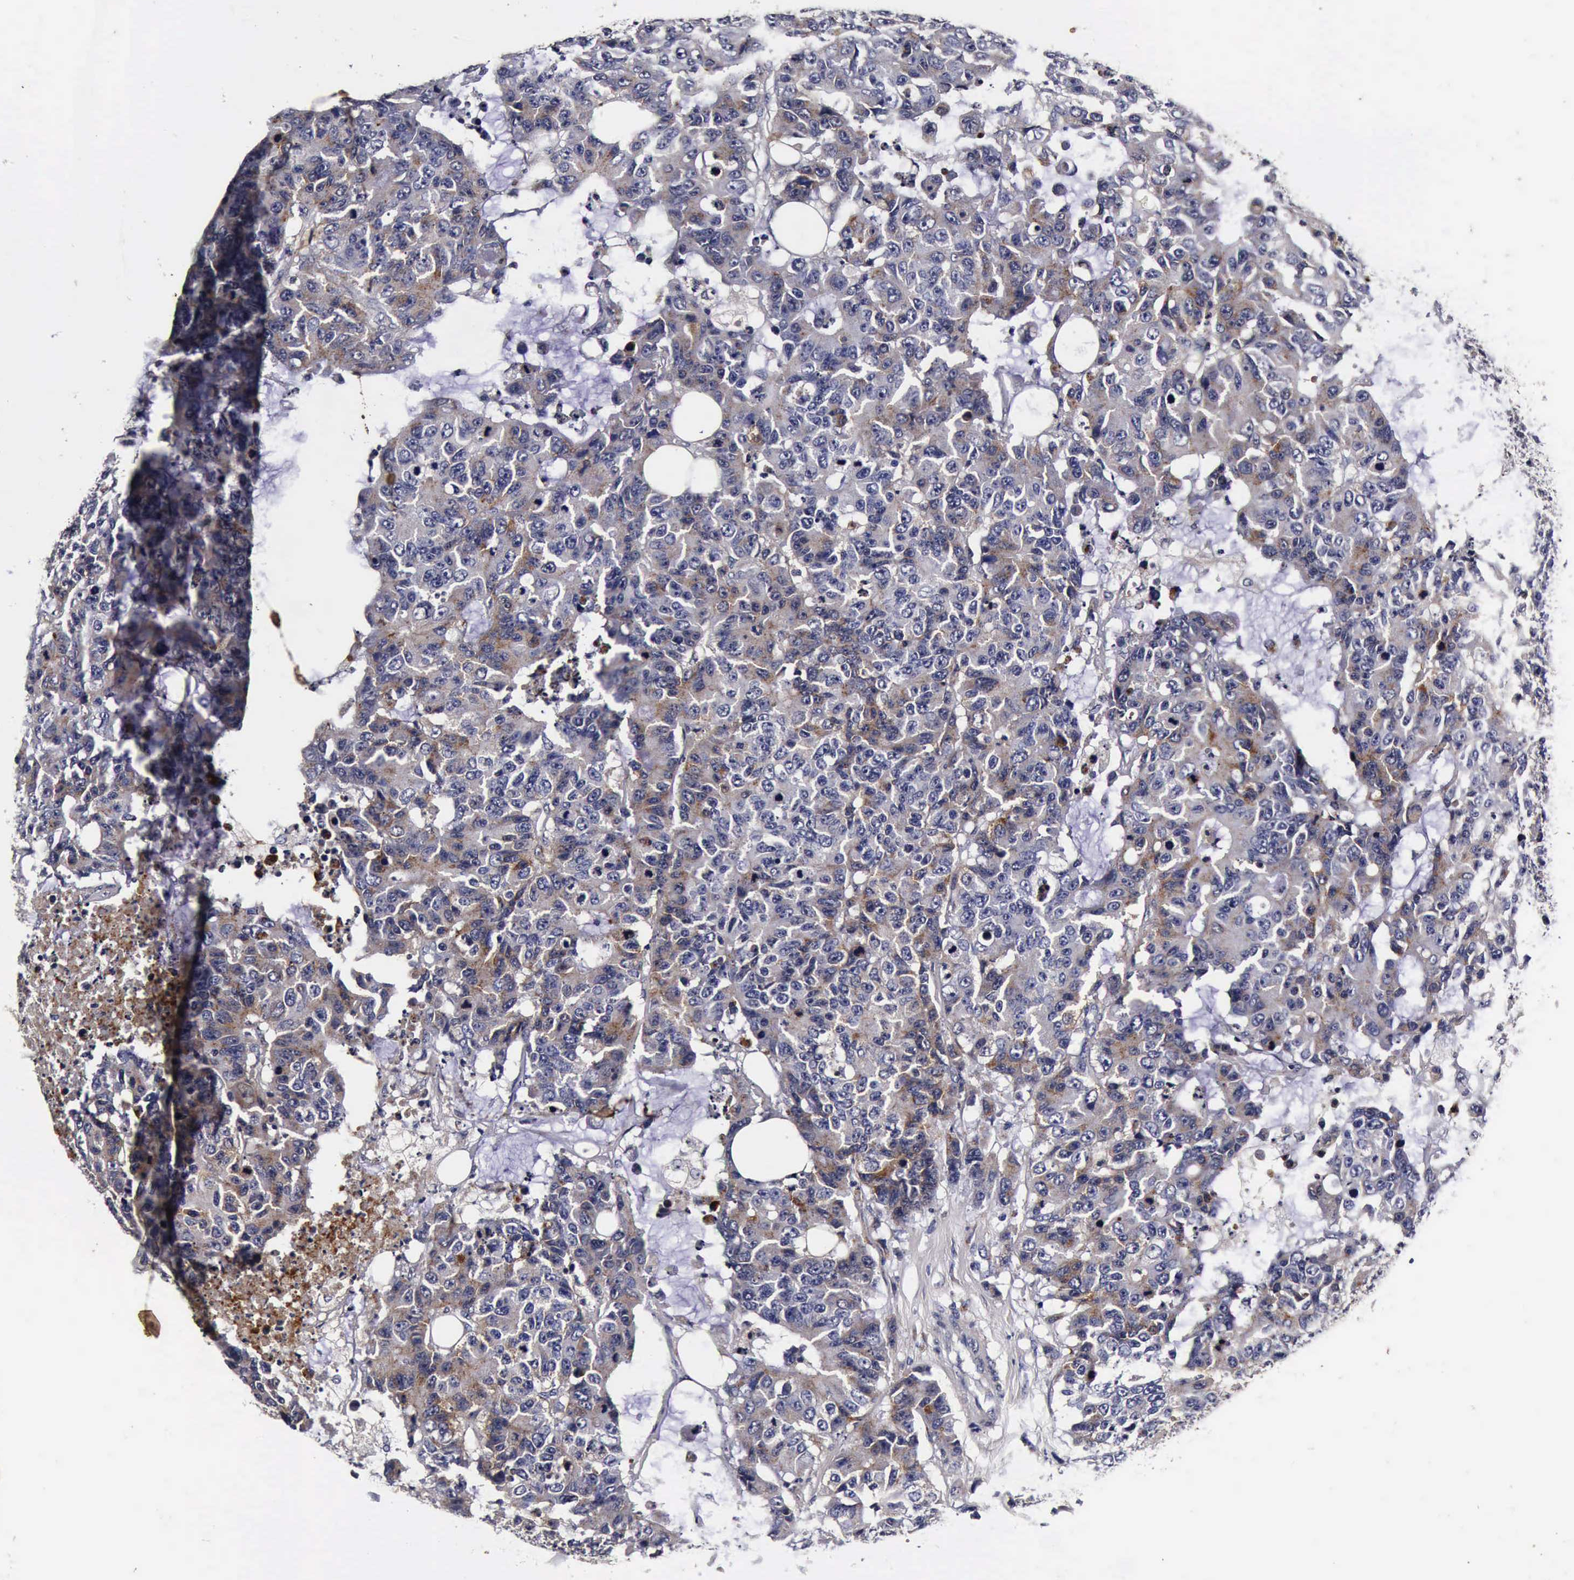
{"staining": {"intensity": "moderate", "quantity": "25%-75%", "location": "cytoplasmic/membranous"}, "tissue": "colorectal cancer", "cell_type": "Tumor cells", "image_type": "cancer", "snomed": [{"axis": "morphology", "description": "Adenocarcinoma, NOS"}, {"axis": "topography", "description": "Colon"}], "caption": "Immunohistochemistry (IHC) photomicrograph of neoplastic tissue: colorectal cancer (adenocarcinoma) stained using immunohistochemistry (IHC) displays medium levels of moderate protein expression localized specifically in the cytoplasmic/membranous of tumor cells, appearing as a cytoplasmic/membranous brown color.", "gene": "CST3", "patient": {"sex": "female", "age": 86}}